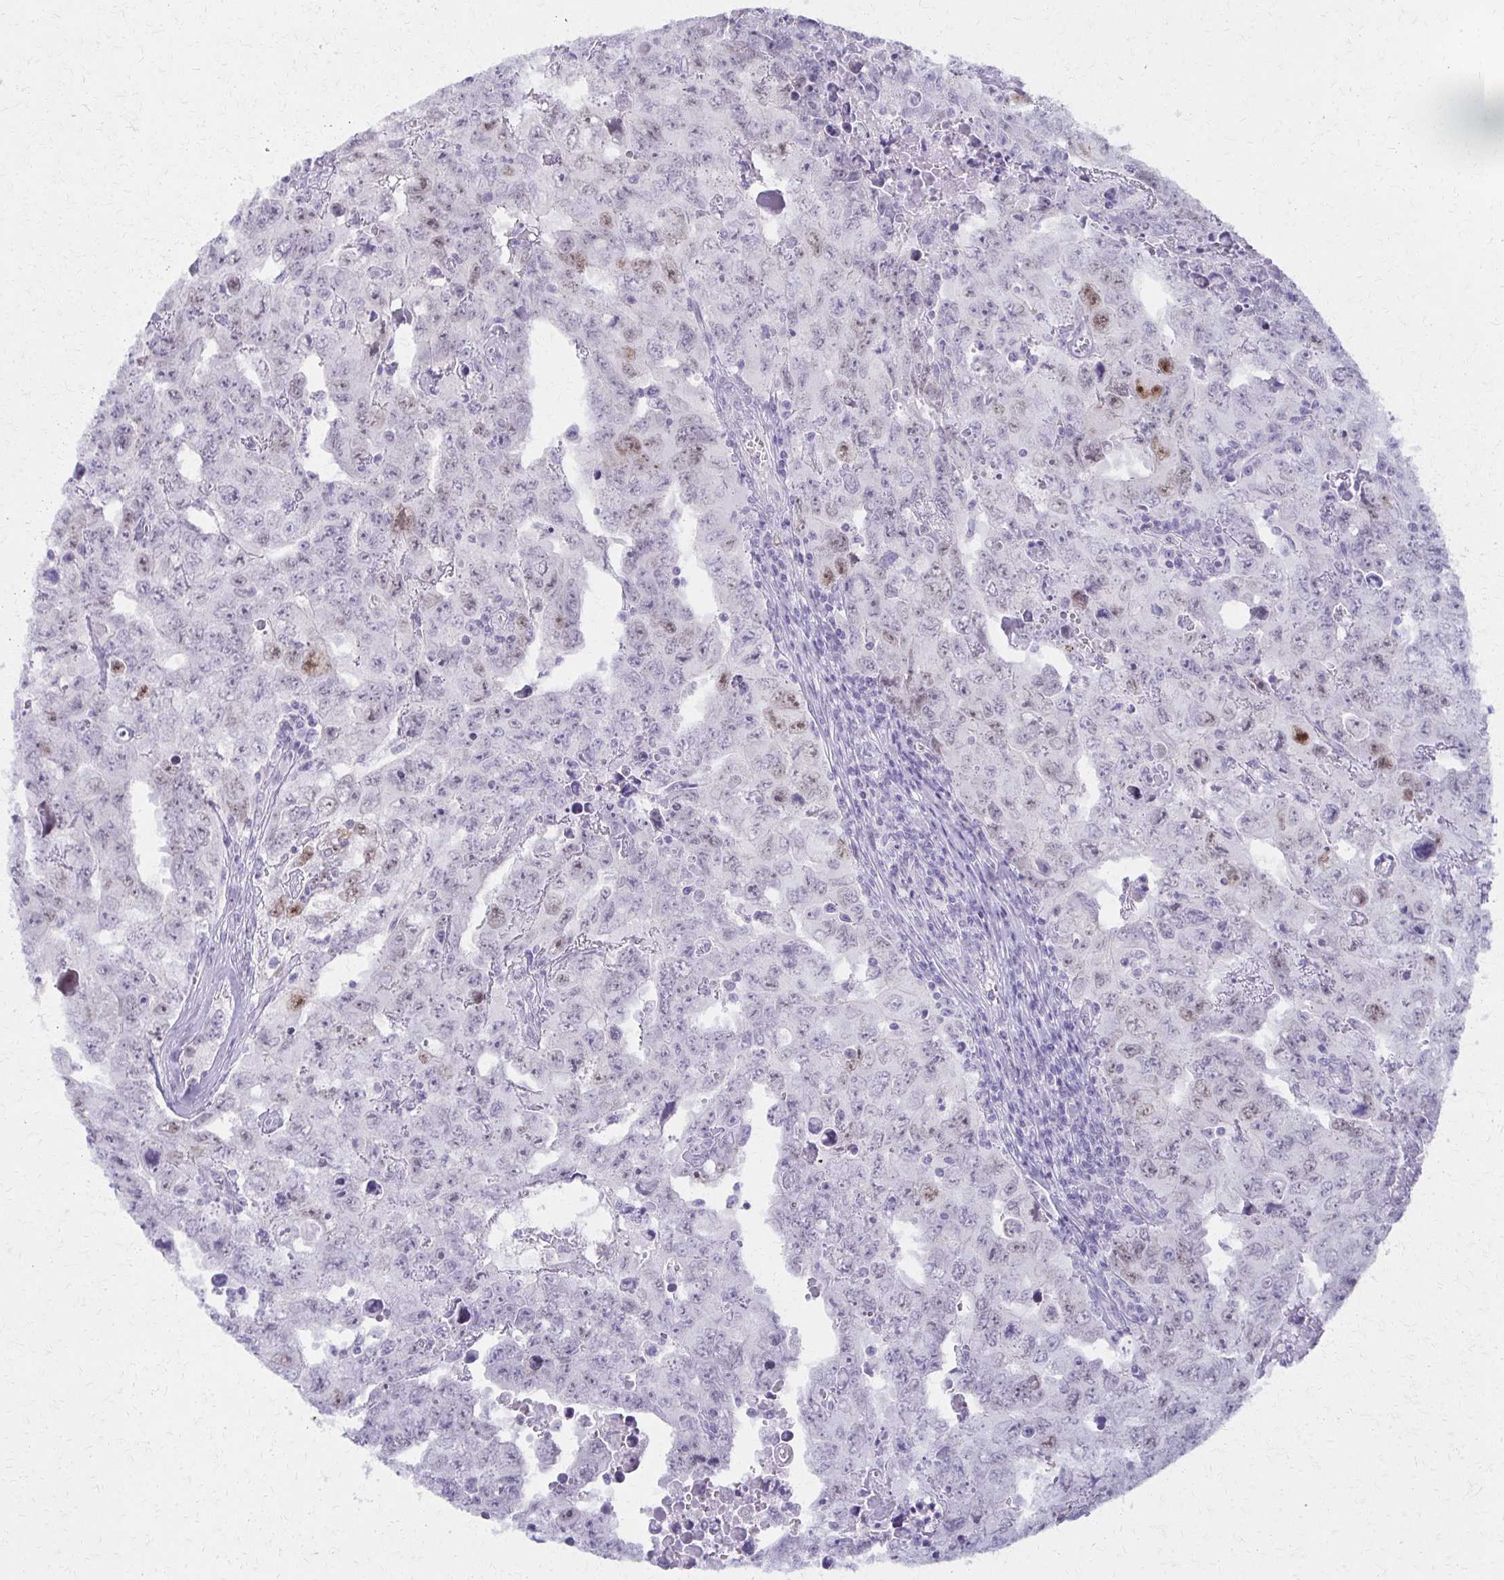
{"staining": {"intensity": "moderate", "quantity": "<25%", "location": "nuclear"}, "tissue": "testis cancer", "cell_type": "Tumor cells", "image_type": "cancer", "snomed": [{"axis": "morphology", "description": "Carcinoma, Embryonal, NOS"}, {"axis": "topography", "description": "Testis"}], "caption": "There is low levels of moderate nuclear expression in tumor cells of testis cancer, as demonstrated by immunohistochemical staining (brown color).", "gene": "MORC4", "patient": {"sex": "male", "age": 24}}